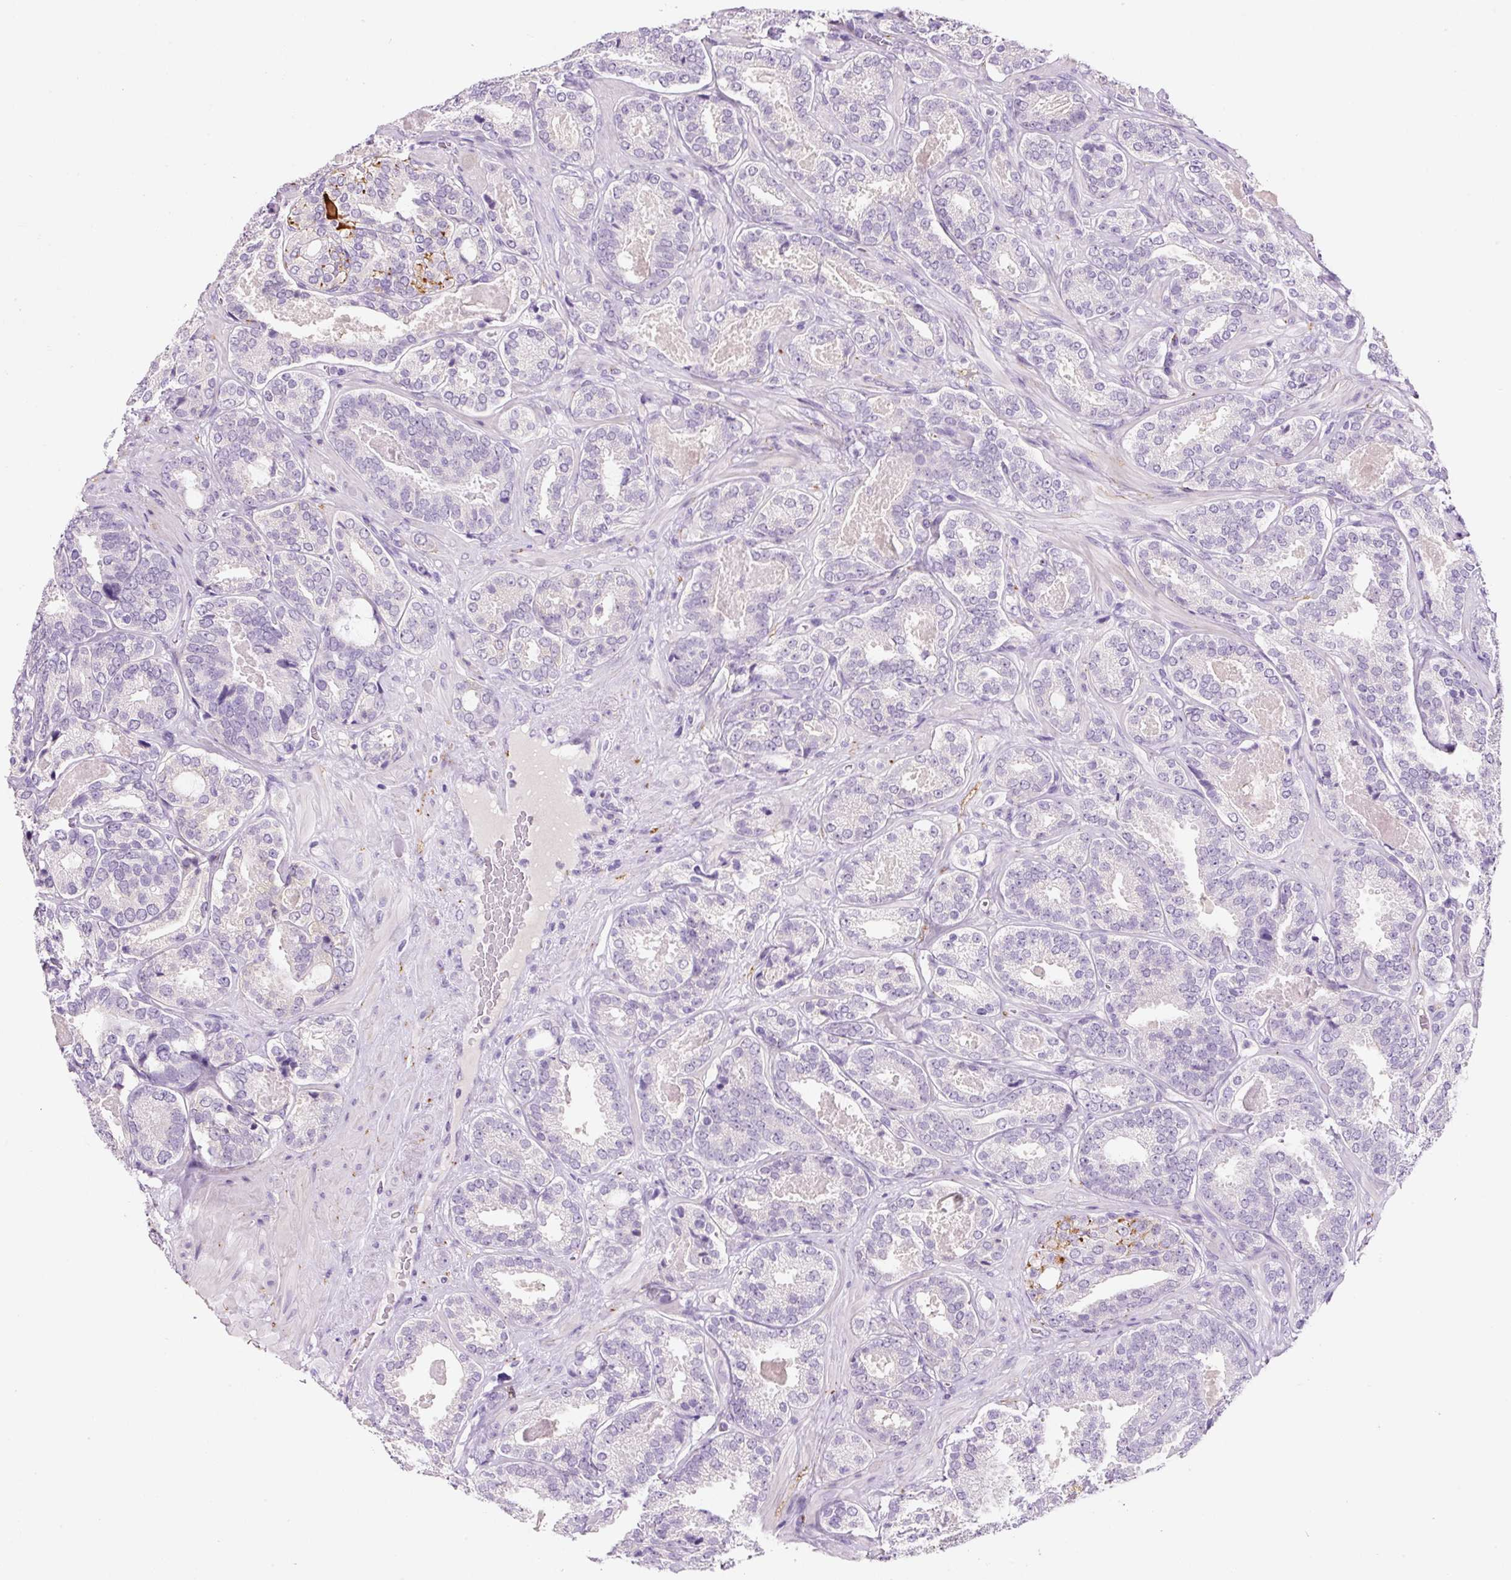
{"staining": {"intensity": "negative", "quantity": "none", "location": "none"}, "tissue": "prostate cancer", "cell_type": "Tumor cells", "image_type": "cancer", "snomed": [{"axis": "morphology", "description": "Adenocarcinoma, High grade"}, {"axis": "topography", "description": "Prostate"}], "caption": "This is an IHC micrograph of prostate high-grade adenocarcinoma. There is no expression in tumor cells.", "gene": "SYP", "patient": {"sex": "male", "age": 65}}